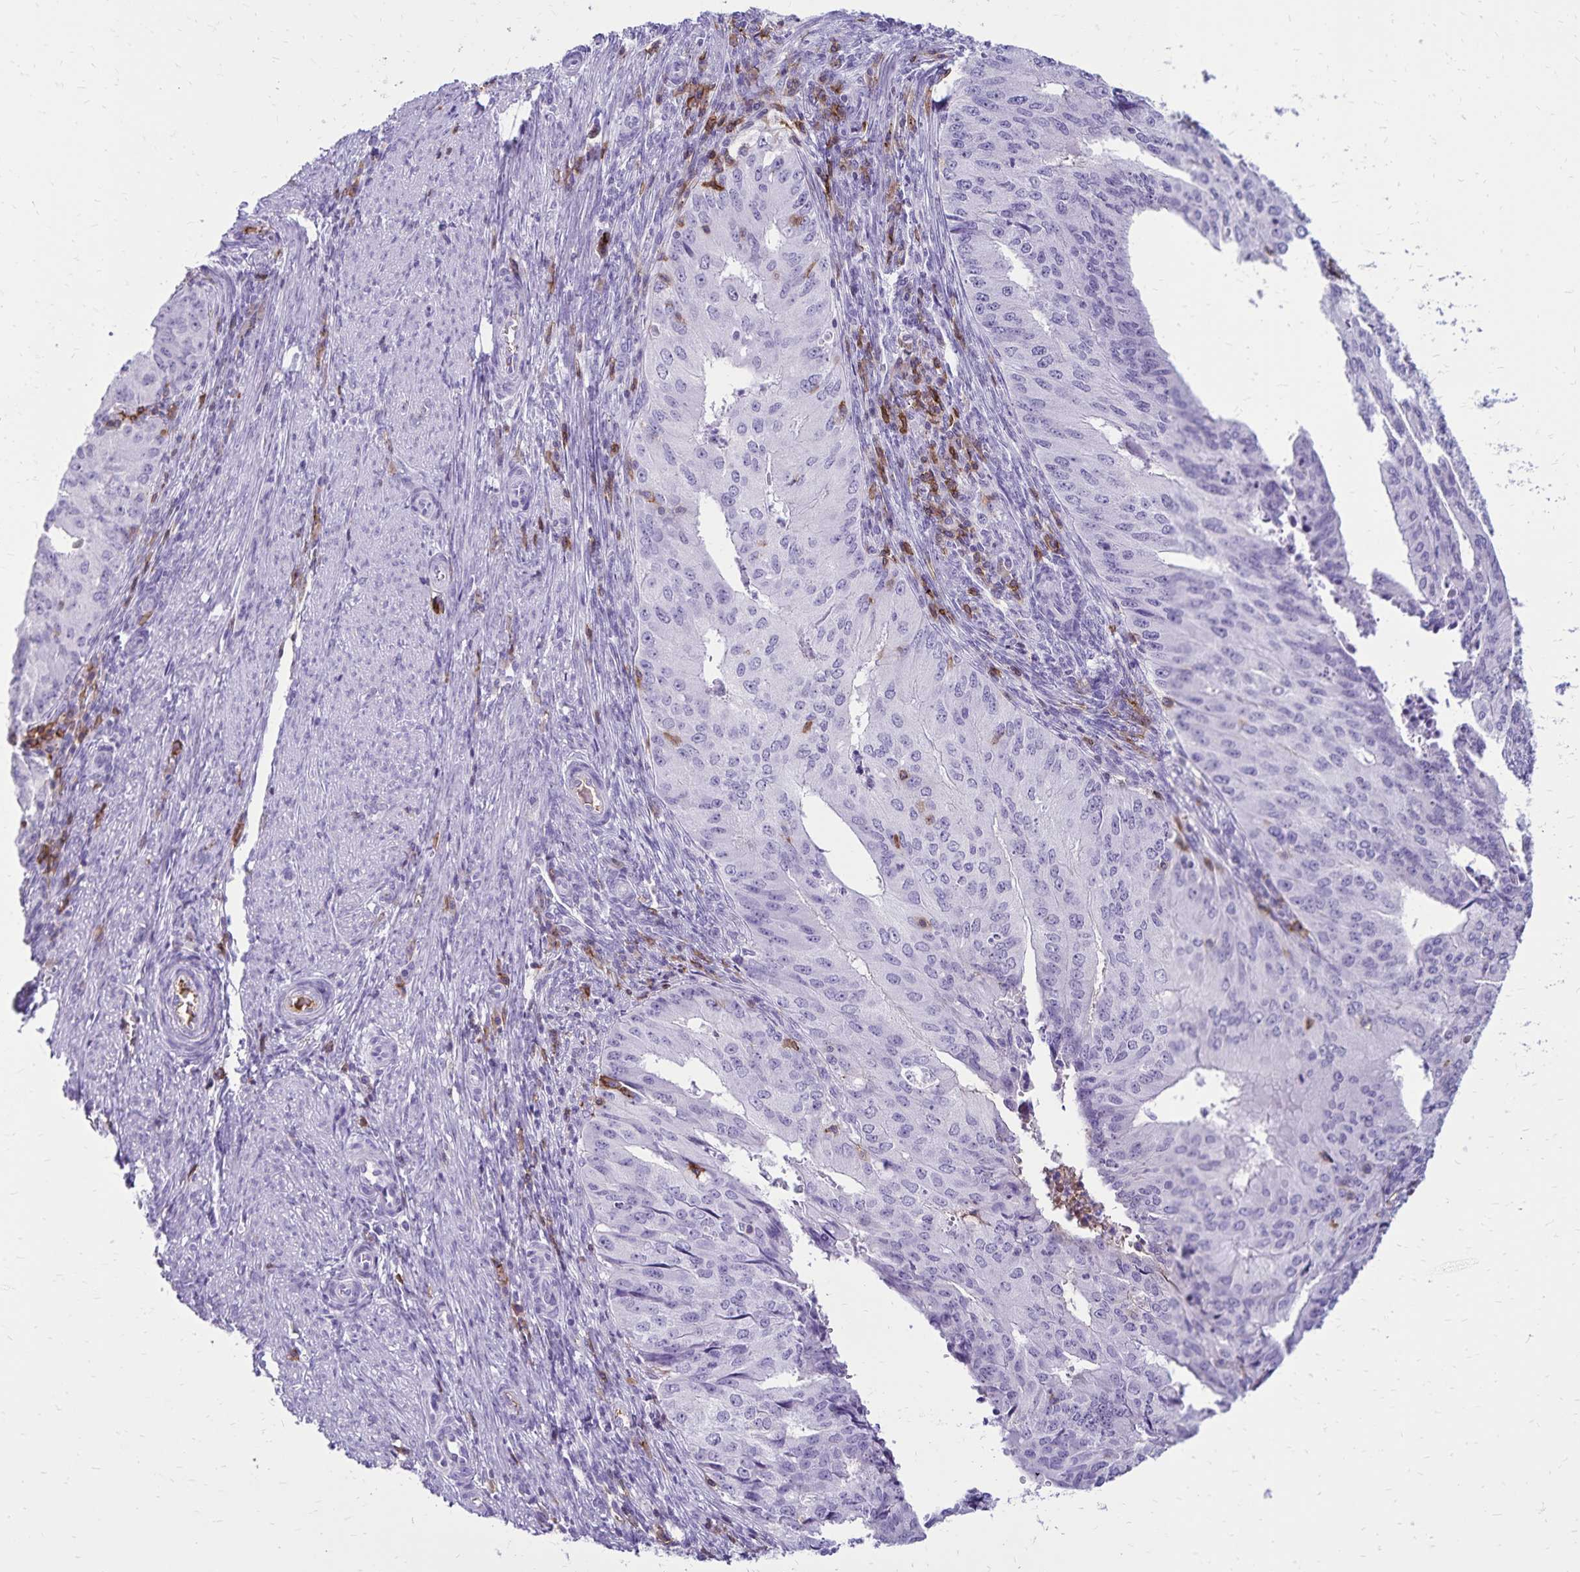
{"staining": {"intensity": "negative", "quantity": "none", "location": "none"}, "tissue": "endometrial cancer", "cell_type": "Tumor cells", "image_type": "cancer", "snomed": [{"axis": "morphology", "description": "Adenocarcinoma, NOS"}, {"axis": "topography", "description": "Endometrium"}], "caption": "IHC histopathology image of human adenocarcinoma (endometrial) stained for a protein (brown), which shows no positivity in tumor cells.", "gene": "CD27", "patient": {"sex": "female", "age": 50}}